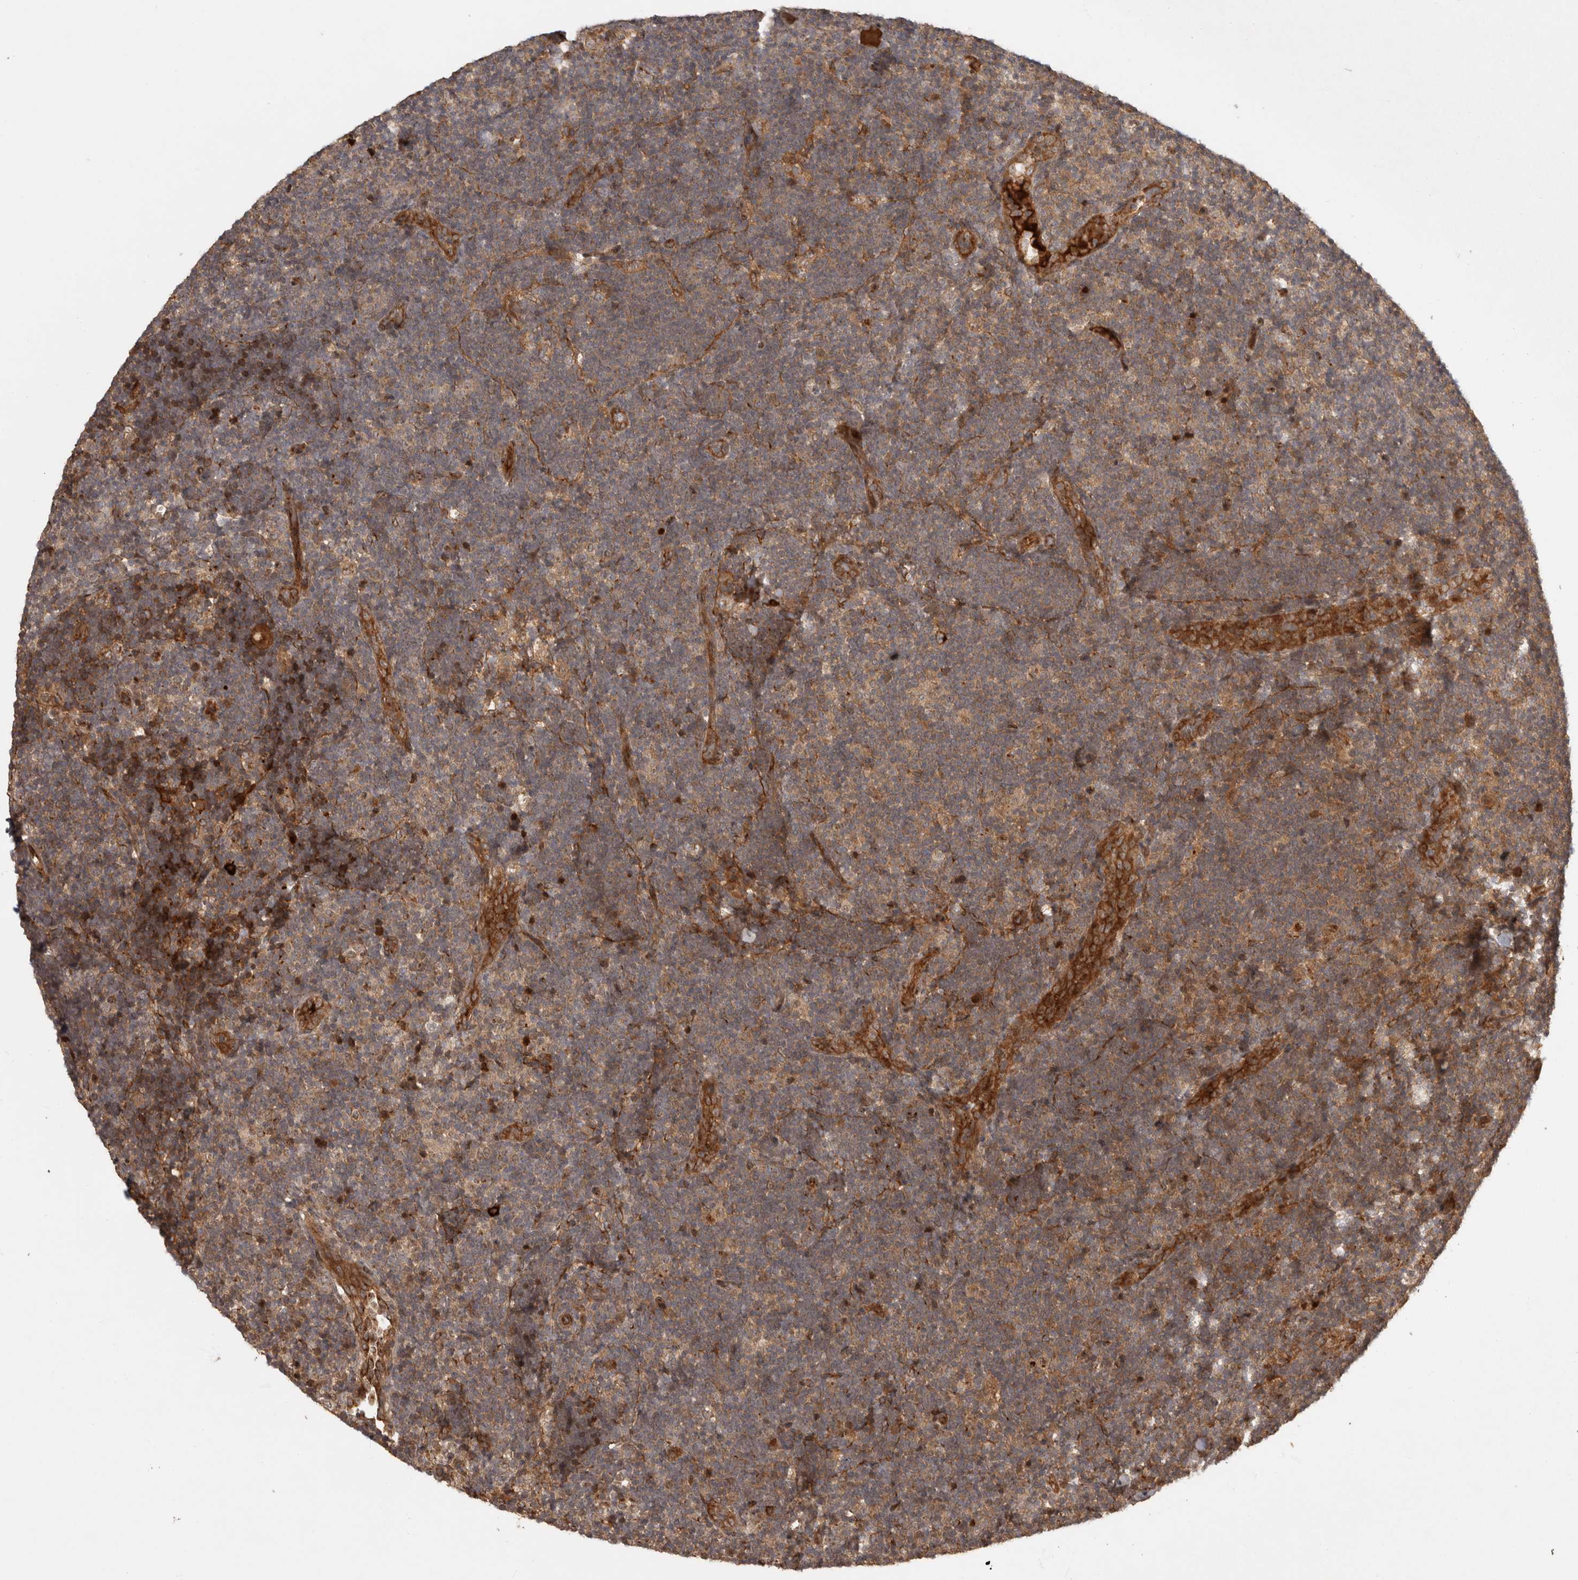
{"staining": {"intensity": "moderate", "quantity": ">75%", "location": "cytoplasmic/membranous"}, "tissue": "lymph node", "cell_type": "Non-germinal center cells", "image_type": "normal", "snomed": [{"axis": "morphology", "description": "Normal tissue, NOS"}, {"axis": "topography", "description": "Lymph node"}], "caption": "Immunohistochemical staining of normal human lymph node reveals medium levels of moderate cytoplasmic/membranous staining in about >75% of non-germinal center cells. The protein is shown in brown color, while the nuclei are stained blue.", "gene": "CAMSAP2", "patient": {"sex": "female", "age": 22}}